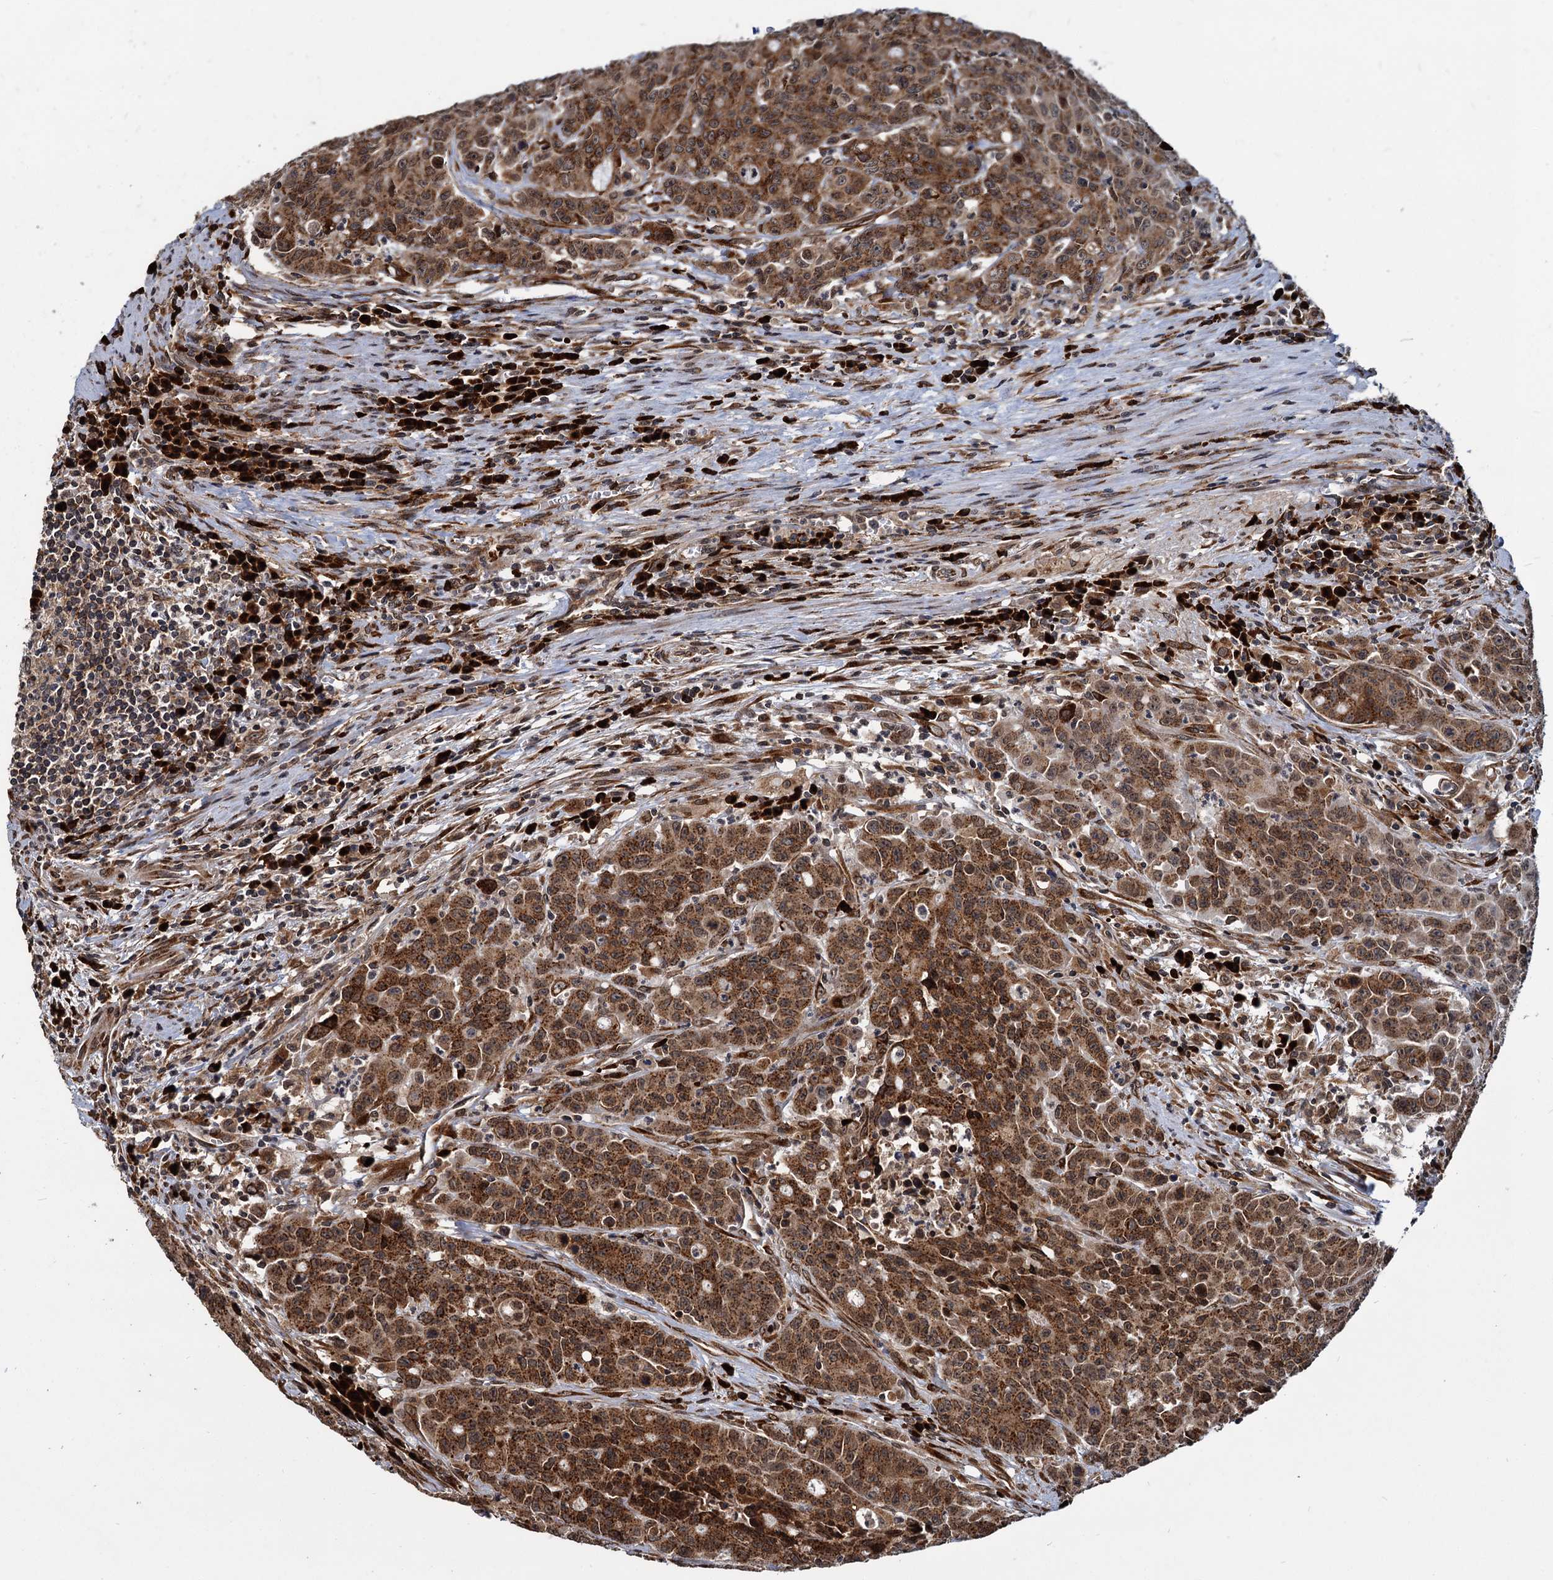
{"staining": {"intensity": "moderate", "quantity": ">75%", "location": "cytoplasmic/membranous"}, "tissue": "colorectal cancer", "cell_type": "Tumor cells", "image_type": "cancer", "snomed": [{"axis": "morphology", "description": "Adenocarcinoma, NOS"}, {"axis": "topography", "description": "Colon"}], "caption": "A micrograph of colorectal adenocarcinoma stained for a protein reveals moderate cytoplasmic/membranous brown staining in tumor cells.", "gene": "SAAL1", "patient": {"sex": "male", "age": 62}}